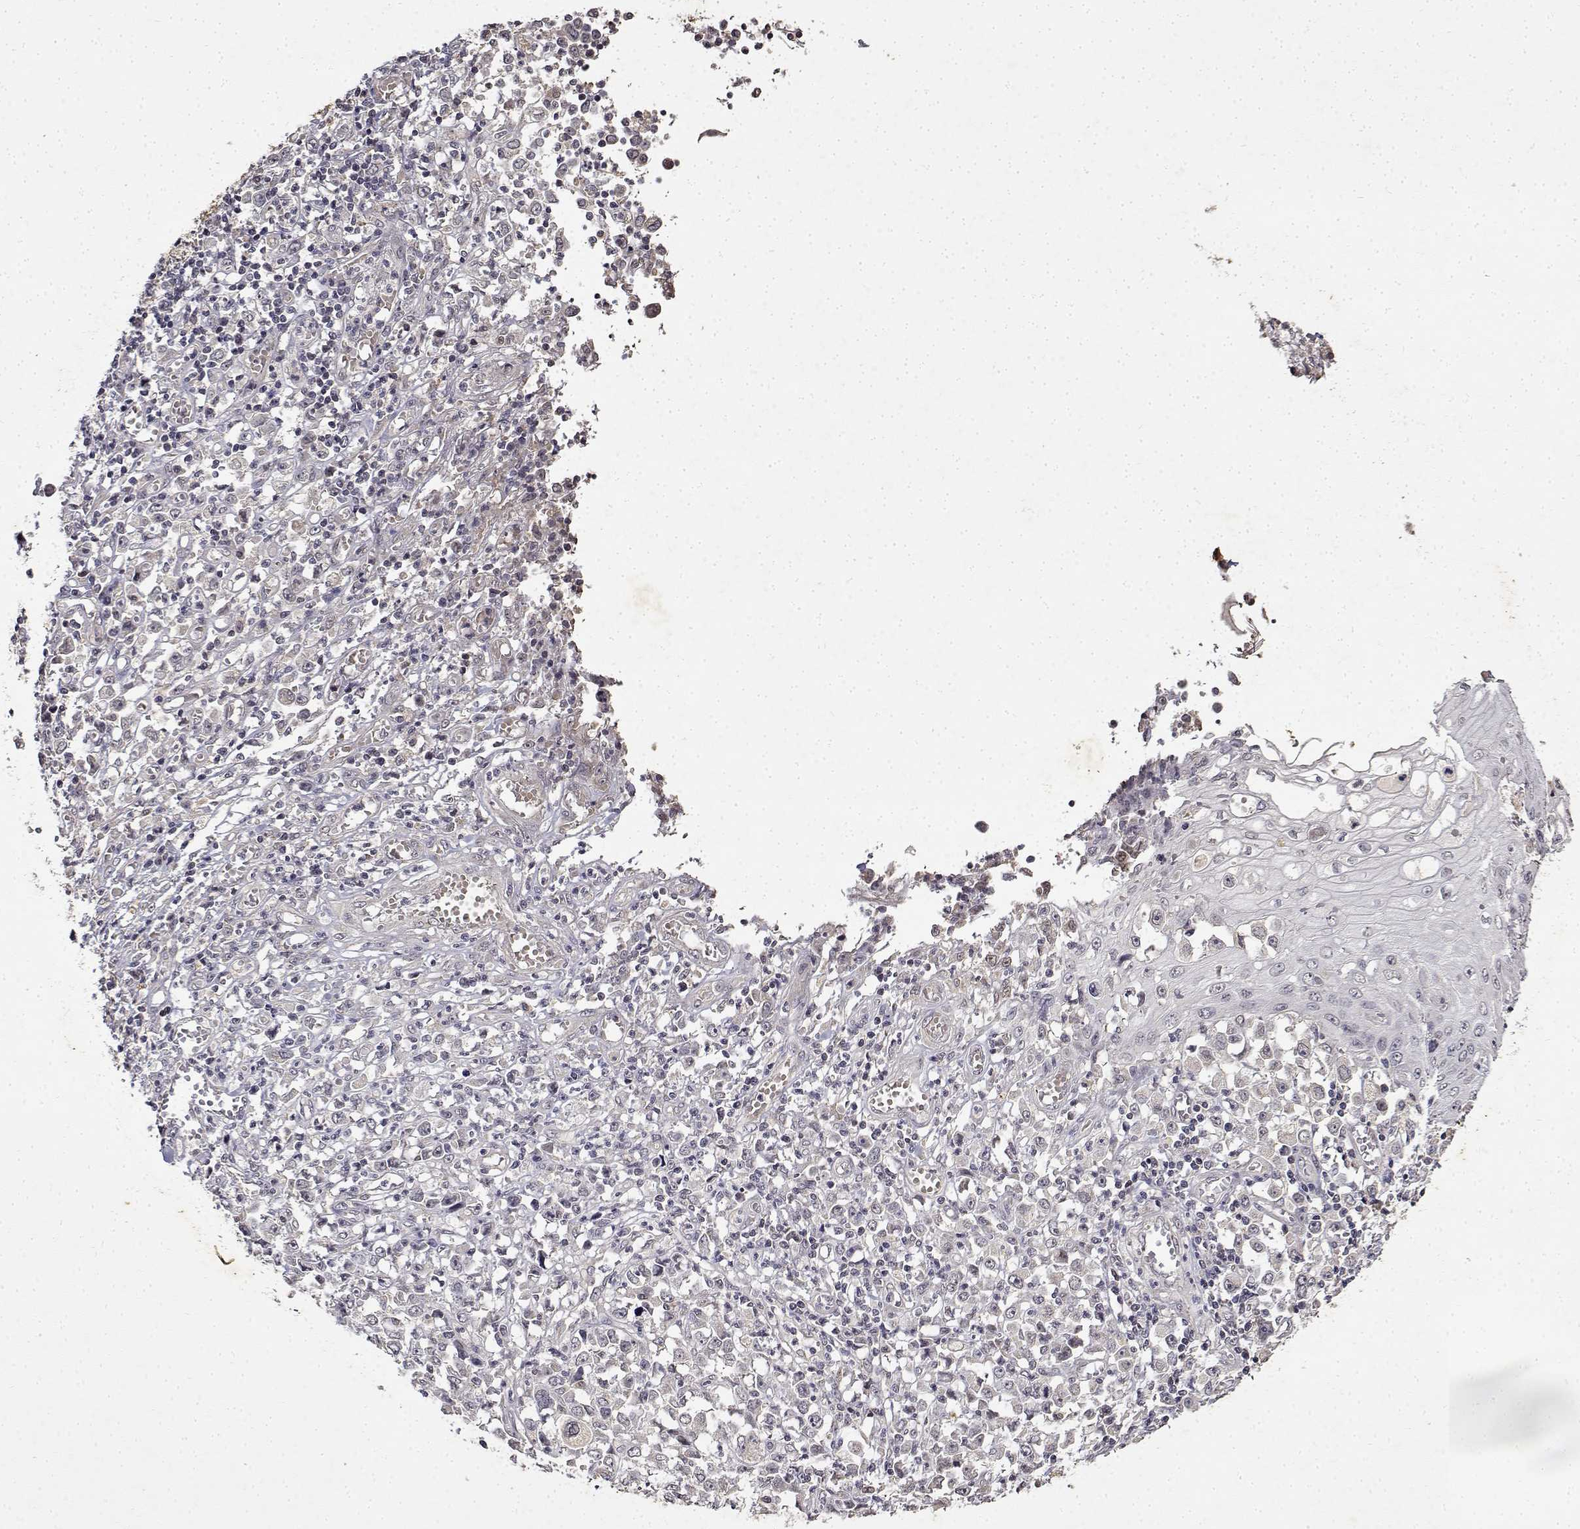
{"staining": {"intensity": "negative", "quantity": "none", "location": "none"}, "tissue": "stomach cancer", "cell_type": "Tumor cells", "image_type": "cancer", "snomed": [{"axis": "morphology", "description": "Adenocarcinoma, NOS"}, {"axis": "topography", "description": "Stomach, upper"}], "caption": "Tumor cells are negative for protein expression in human adenocarcinoma (stomach). Nuclei are stained in blue.", "gene": "BDNF", "patient": {"sex": "male", "age": 70}}